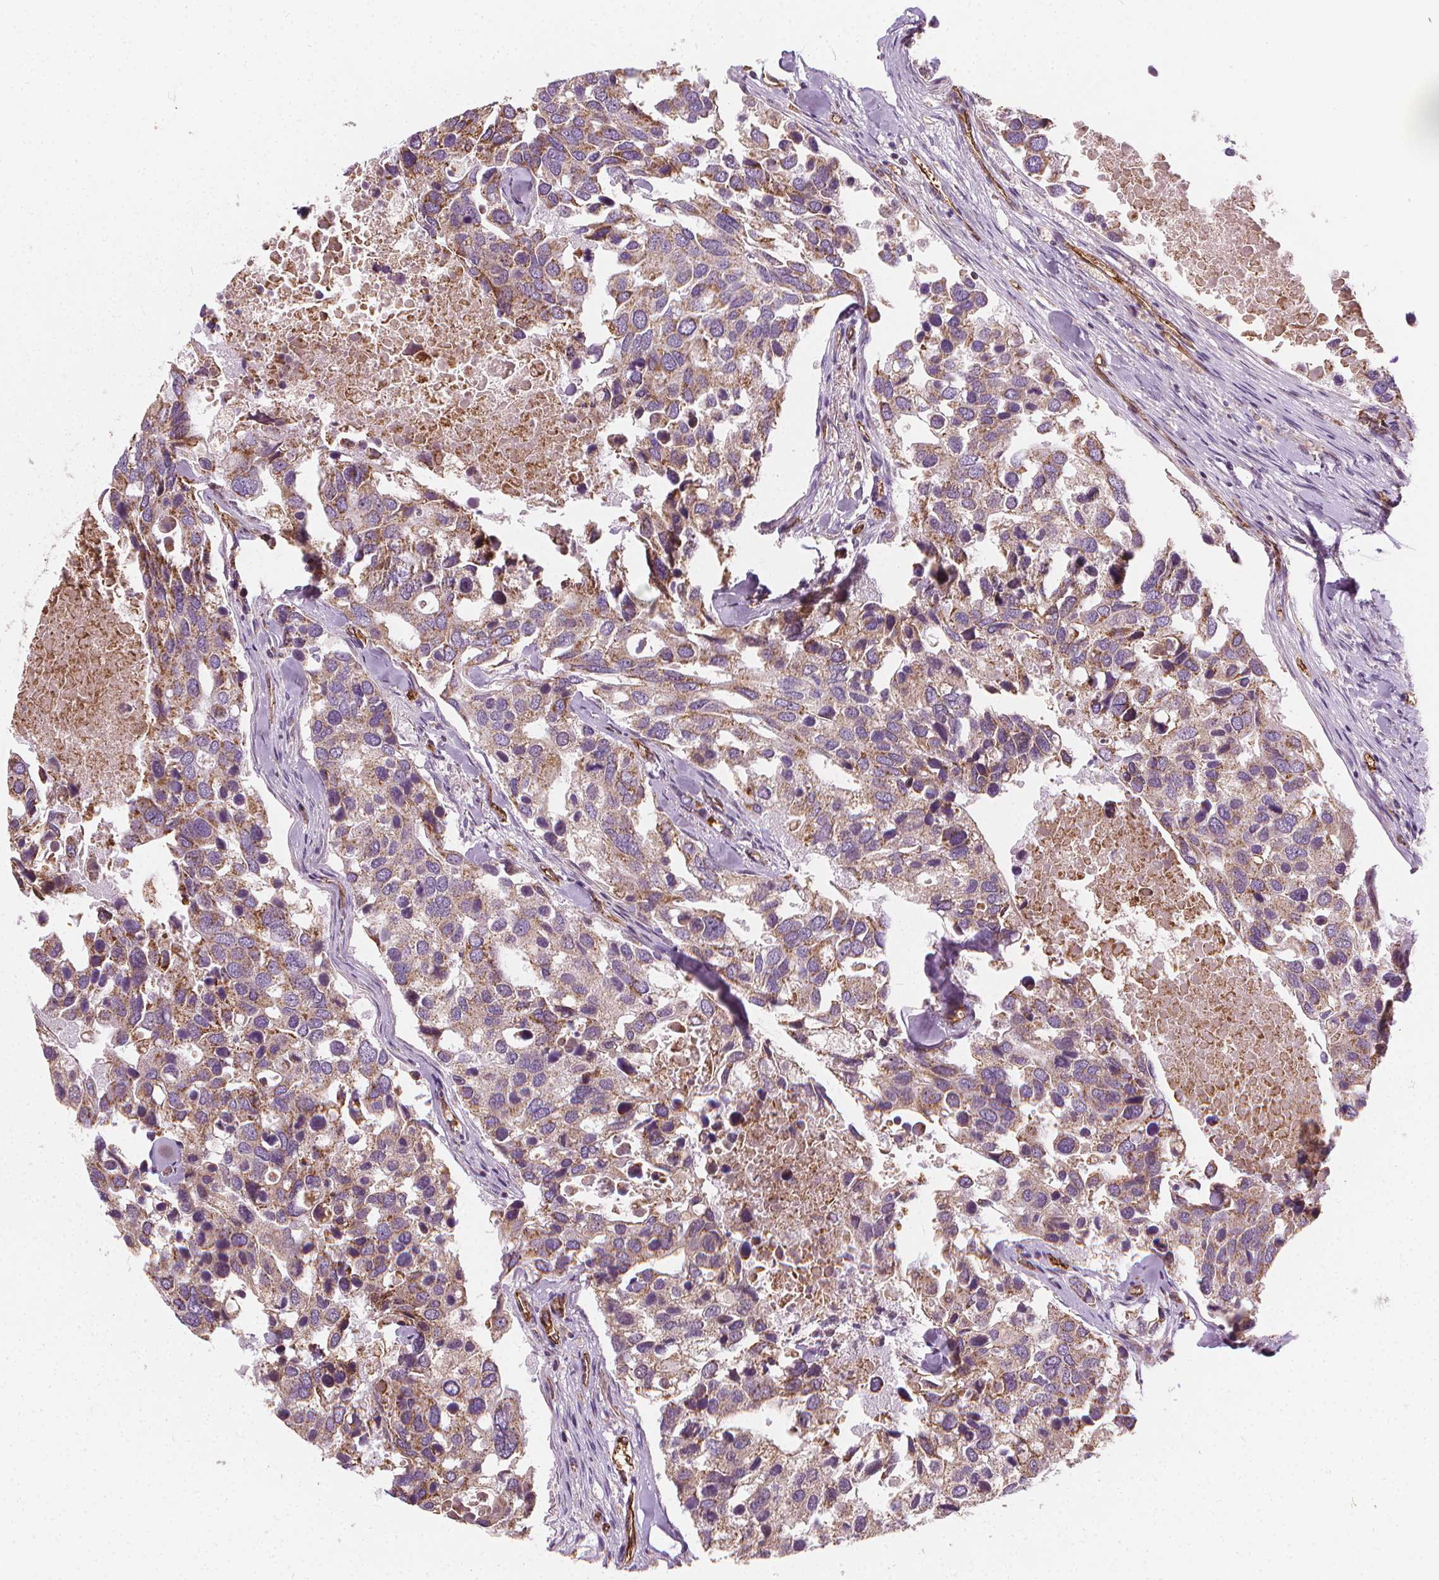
{"staining": {"intensity": "weak", "quantity": ">75%", "location": "cytoplasmic/membranous"}, "tissue": "breast cancer", "cell_type": "Tumor cells", "image_type": "cancer", "snomed": [{"axis": "morphology", "description": "Duct carcinoma"}, {"axis": "topography", "description": "Breast"}], "caption": "The photomicrograph displays immunohistochemical staining of intraductal carcinoma (breast). There is weak cytoplasmic/membranous staining is identified in about >75% of tumor cells.", "gene": "RAB20", "patient": {"sex": "female", "age": 83}}